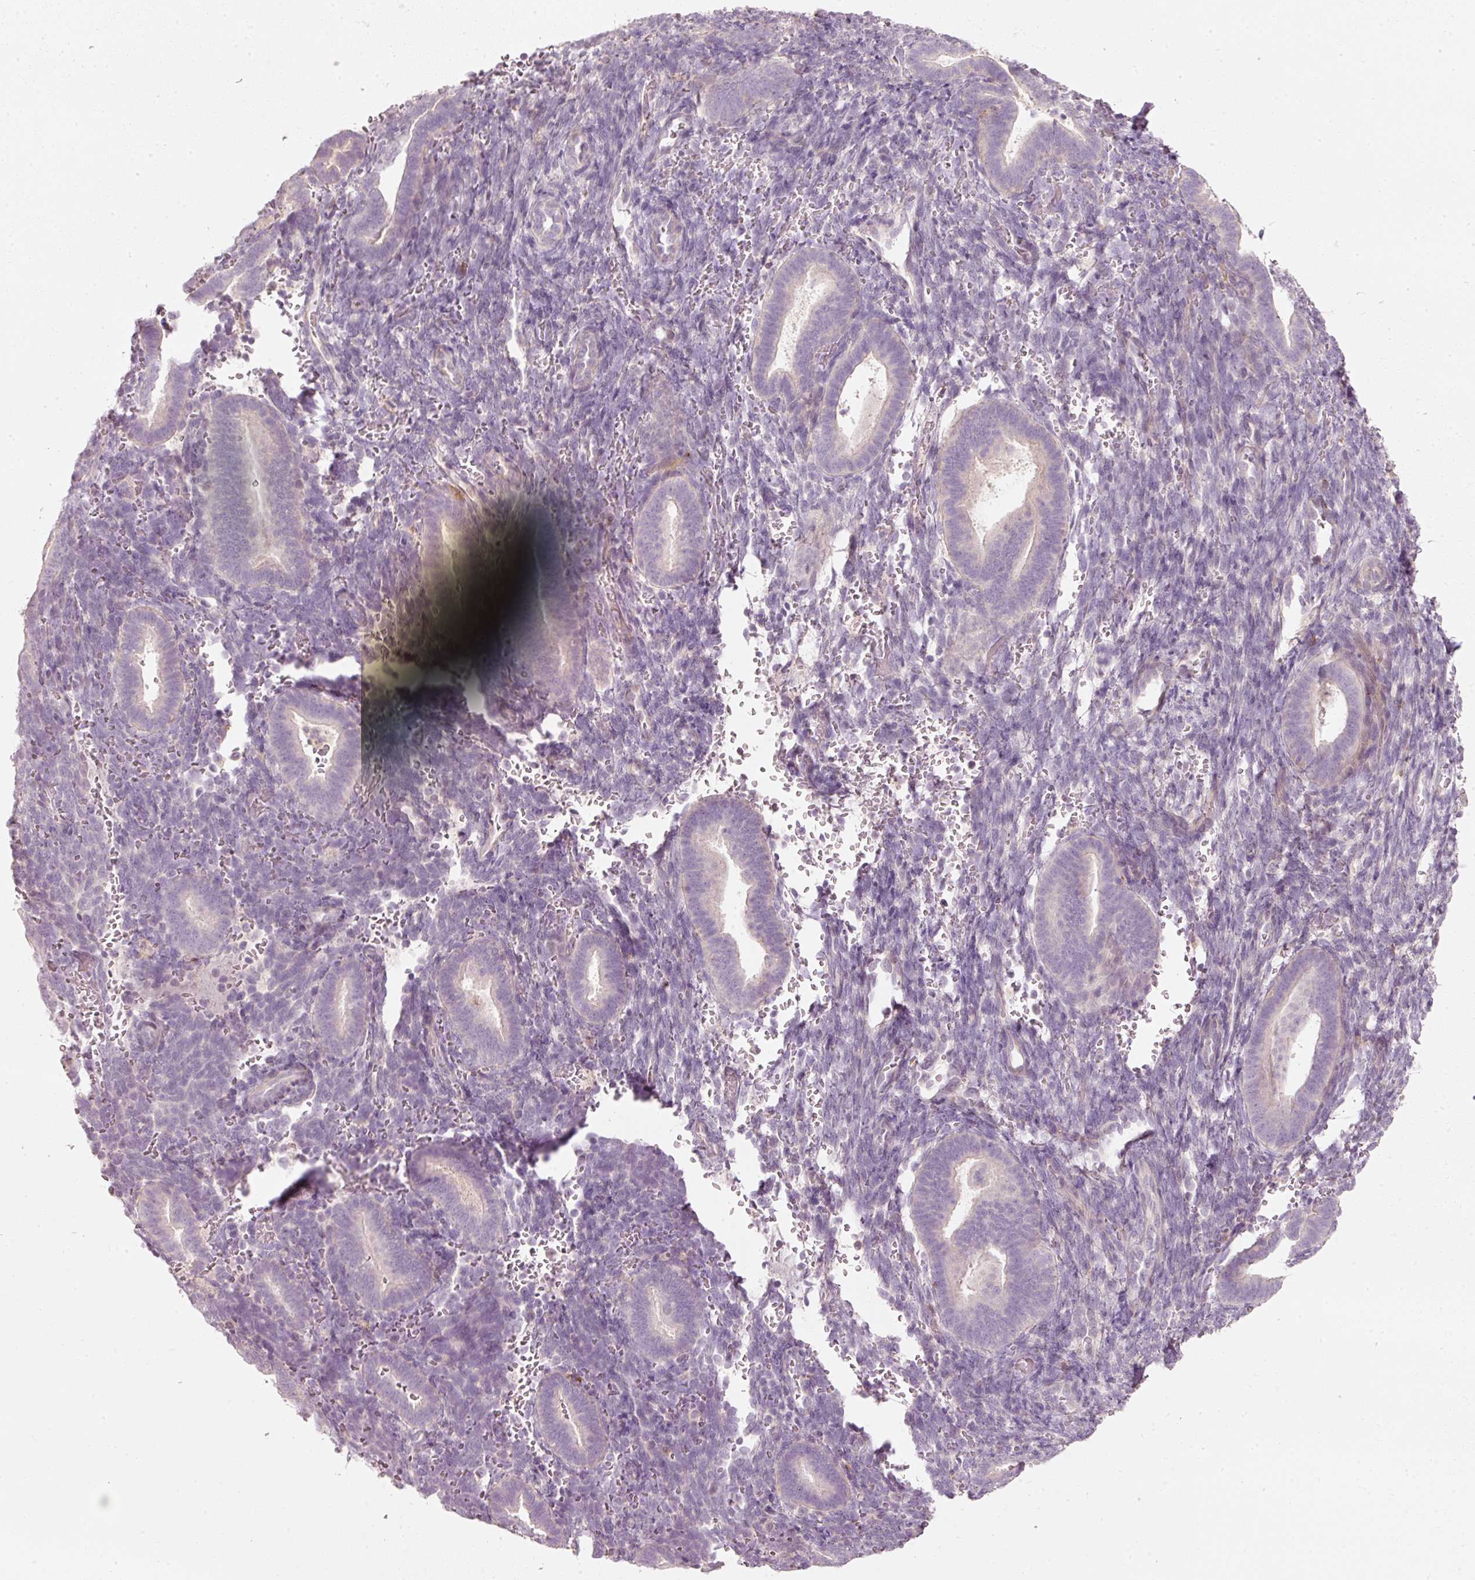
{"staining": {"intensity": "negative", "quantity": "none", "location": "none"}, "tissue": "endometrium", "cell_type": "Cells in endometrial stroma", "image_type": "normal", "snomed": [{"axis": "morphology", "description": "Normal tissue, NOS"}, {"axis": "topography", "description": "Endometrium"}], "caption": "Immunohistochemistry micrograph of normal endometrium stained for a protein (brown), which demonstrates no positivity in cells in endometrial stroma.", "gene": "TREX2", "patient": {"sex": "female", "age": 34}}